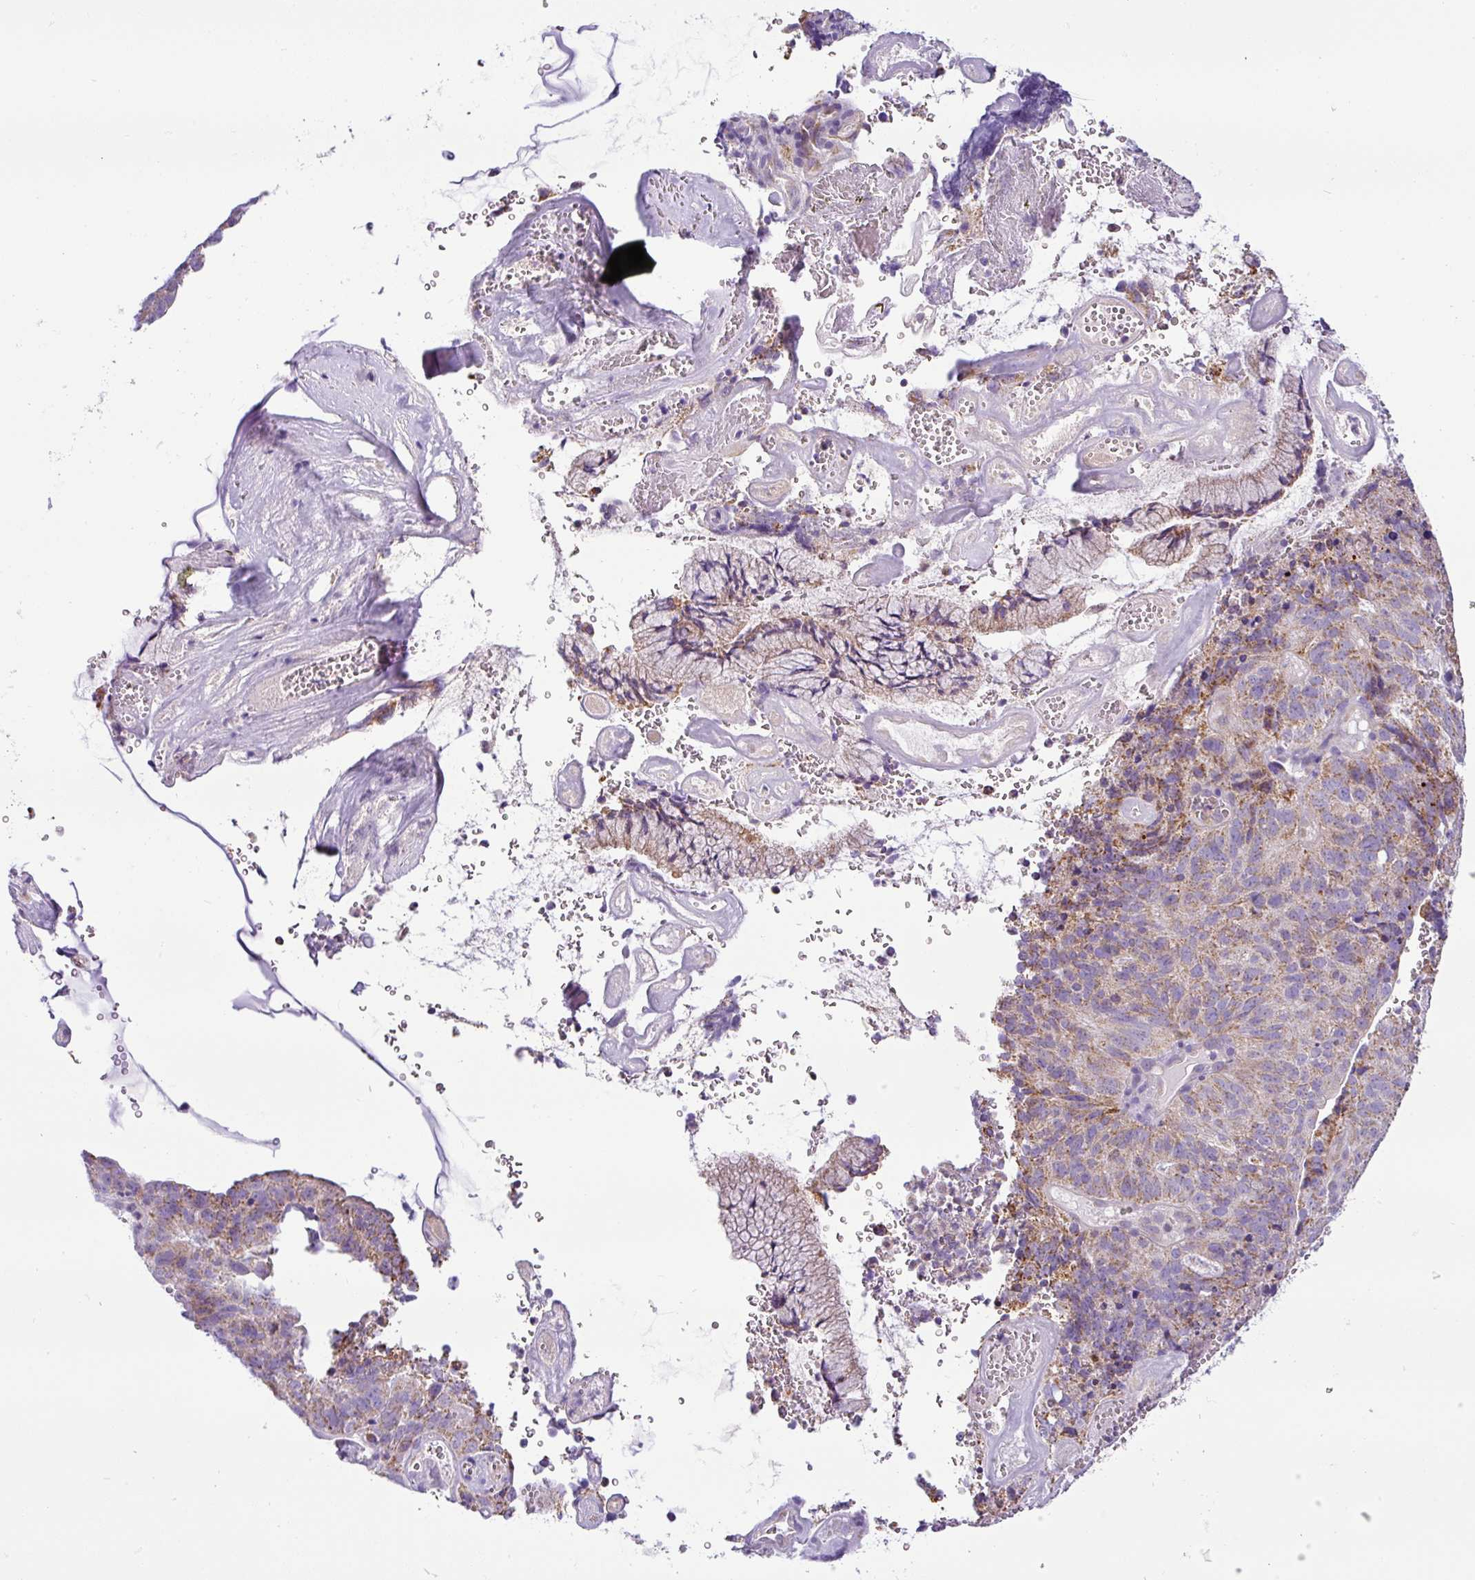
{"staining": {"intensity": "moderate", "quantity": "25%-75%", "location": "cytoplasmic/membranous"}, "tissue": "cervical cancer", "cell_type": "Tumor cells", "image_type": "cancer", "snomed": [{"axis": "morphology", "description": "Adenocarcinoma, NOS"}, {"axis": "topography", "description": "Cervix"}], "caption": "The micrograph demonstrates immunohistochemical staining of cervical adenocarcinoma. There is moderate cytoplasmic/membranous expression is identified in about 25%-75% of tumor cells. The staining is performed using DAB brown chromogen to label protein expression. The nuclei are counter-stained blue using hematoxylin.", "gene": "HMCN2", "patient": {"sex": "female", "age": 38}}